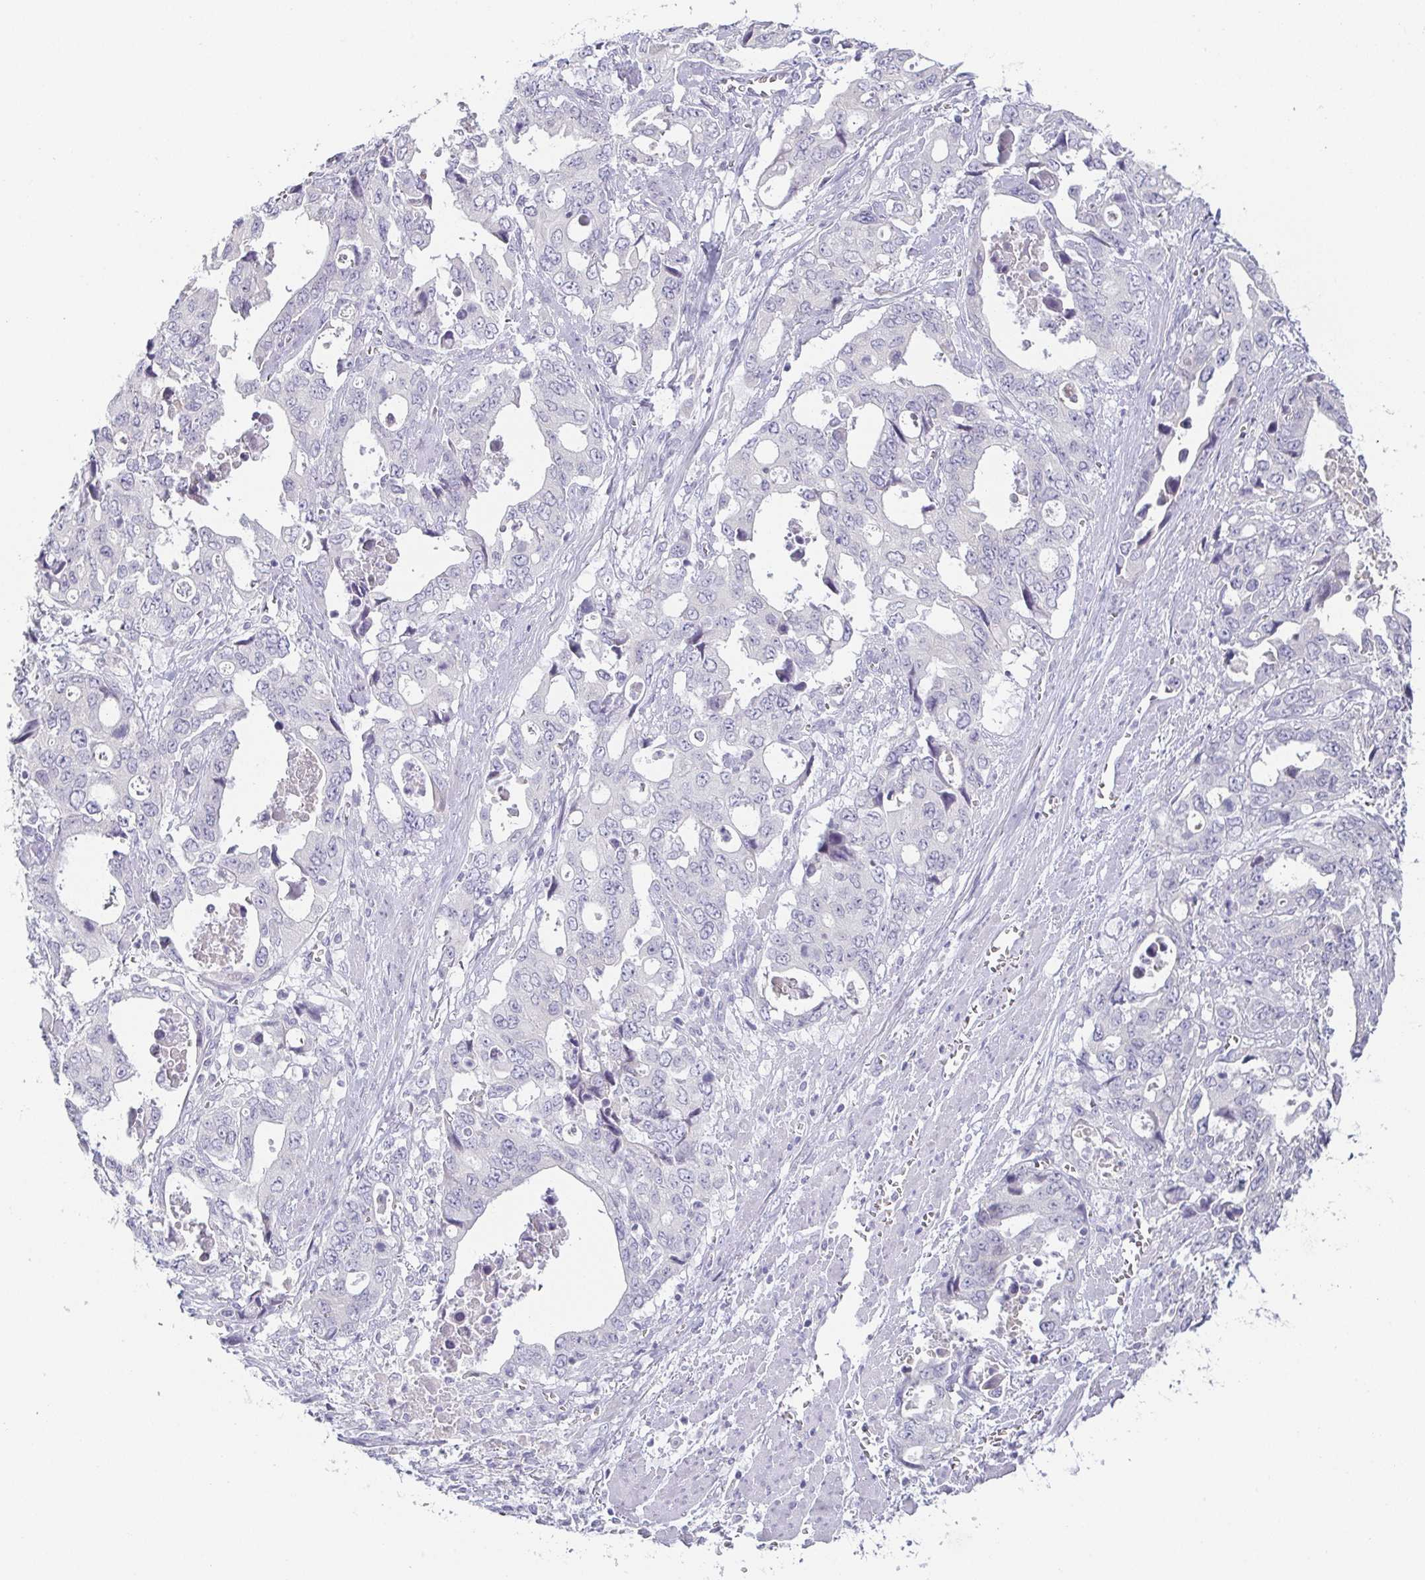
{"staining": {"intensity": "negative", "quantity": "none", "location": "none"}, "tissue": "stomach cancer", "cell_type": "Tumor cells", "image_type": "cancer", "snomed": [{"axis": "morphology", "description": "Adenocarcinoma, NOS"}, {"axis": "topography", "description": "Stomach, upper"}], "caption": "Tumor cells are negative for protein expression in human stomach cancer.", "gene": "PRR27", "patient": {"sex": "male", "age": 74}}